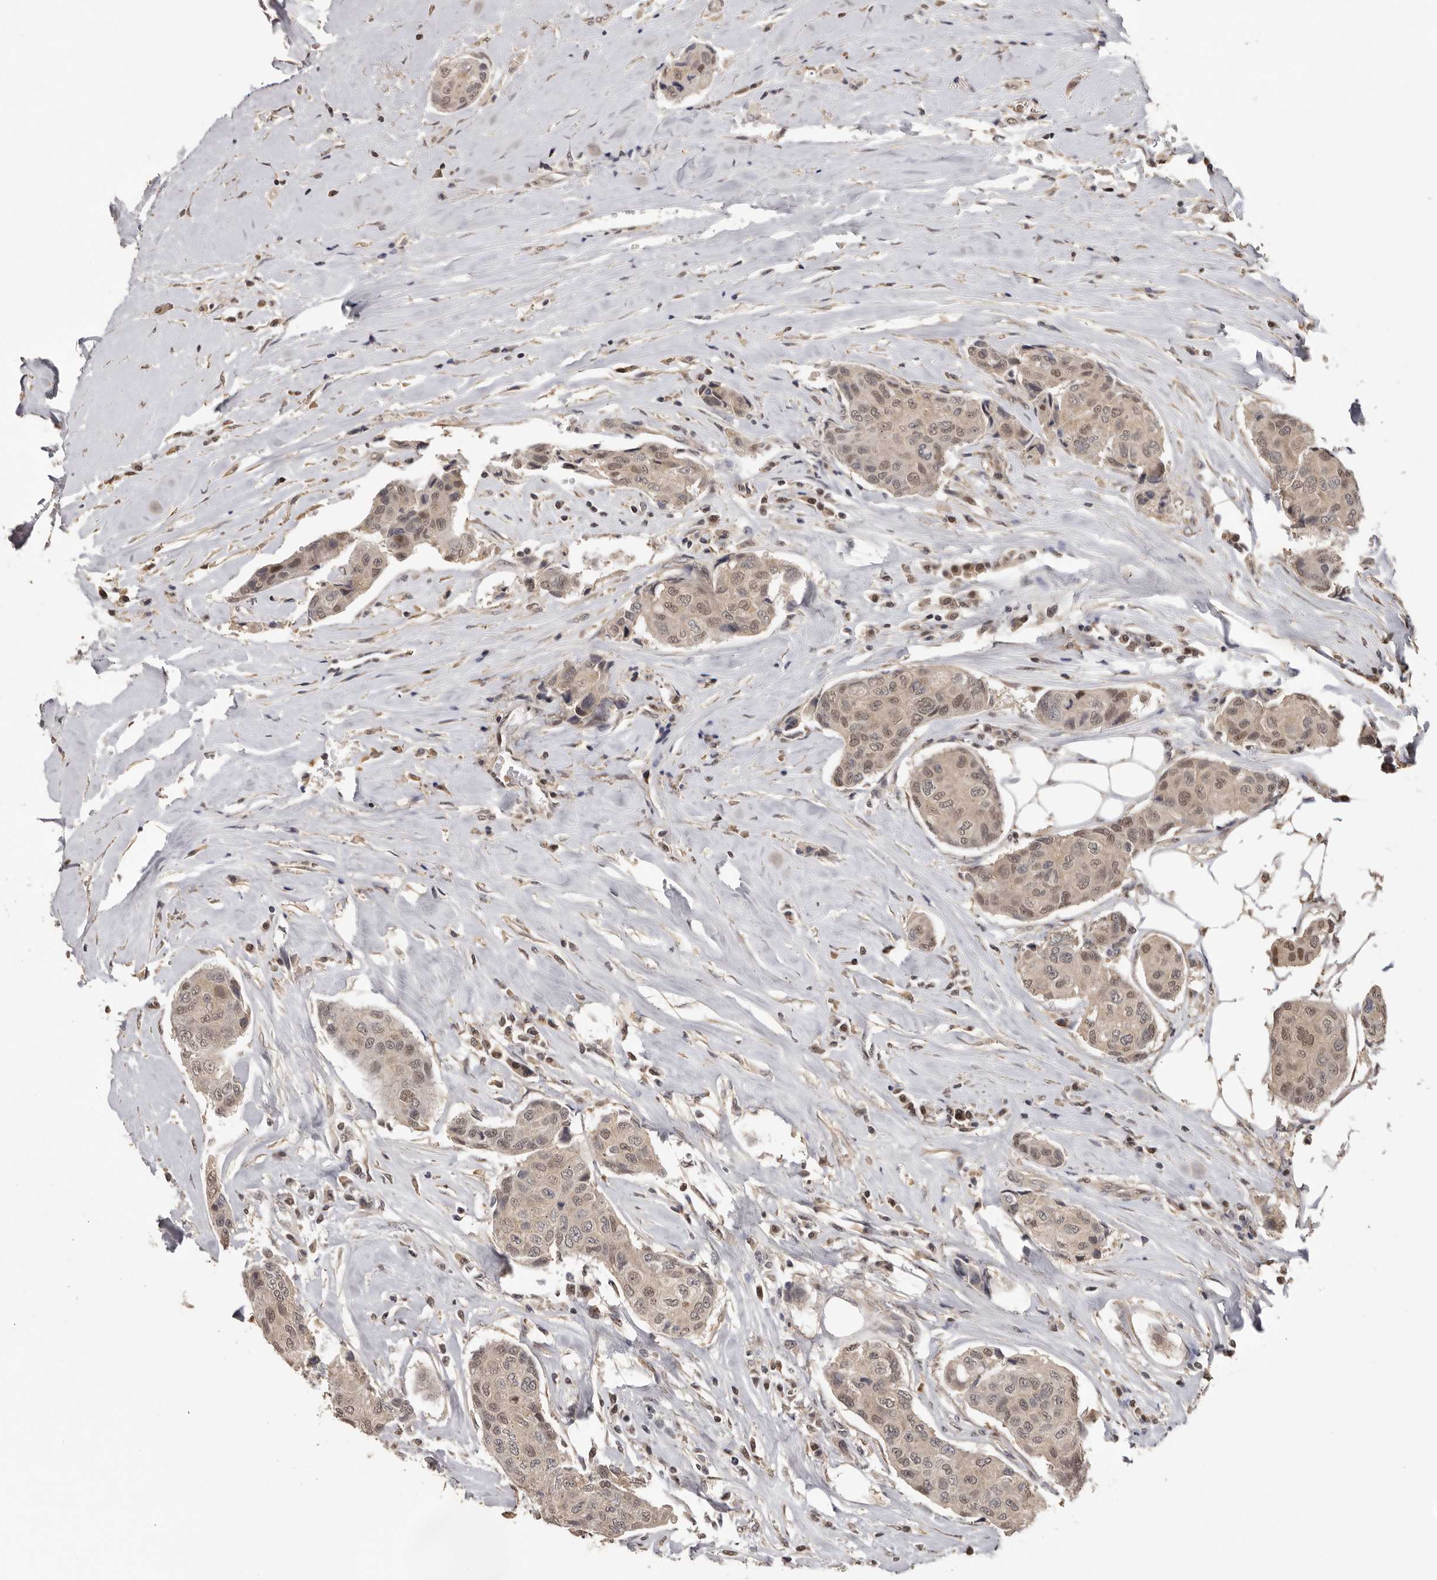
{"staining": {"intensity": "weak", "quantity": ">75%", "location": "cytoplasmic/membranous,nuclear"}, "tissue": "breast cancer", "cell_type": "Tumor cells", "image_type": "cancer", "snomed": [{"axis": "morphology", "description": "Duct carcinoma"}, {"axis": "topography", "description": "Breast"}], "caption": "Brown immunohistochemical staining in human breast infiltrating ductal carcinoma exhibits weak cytoplasmic/membranous and nuclear positivity in about >75% of tumor cells. The protein is shown in brown color, while the nuclei are stained blue.", "gene": "KIF2B", "patient": {"sex": "female", "age": 80}}